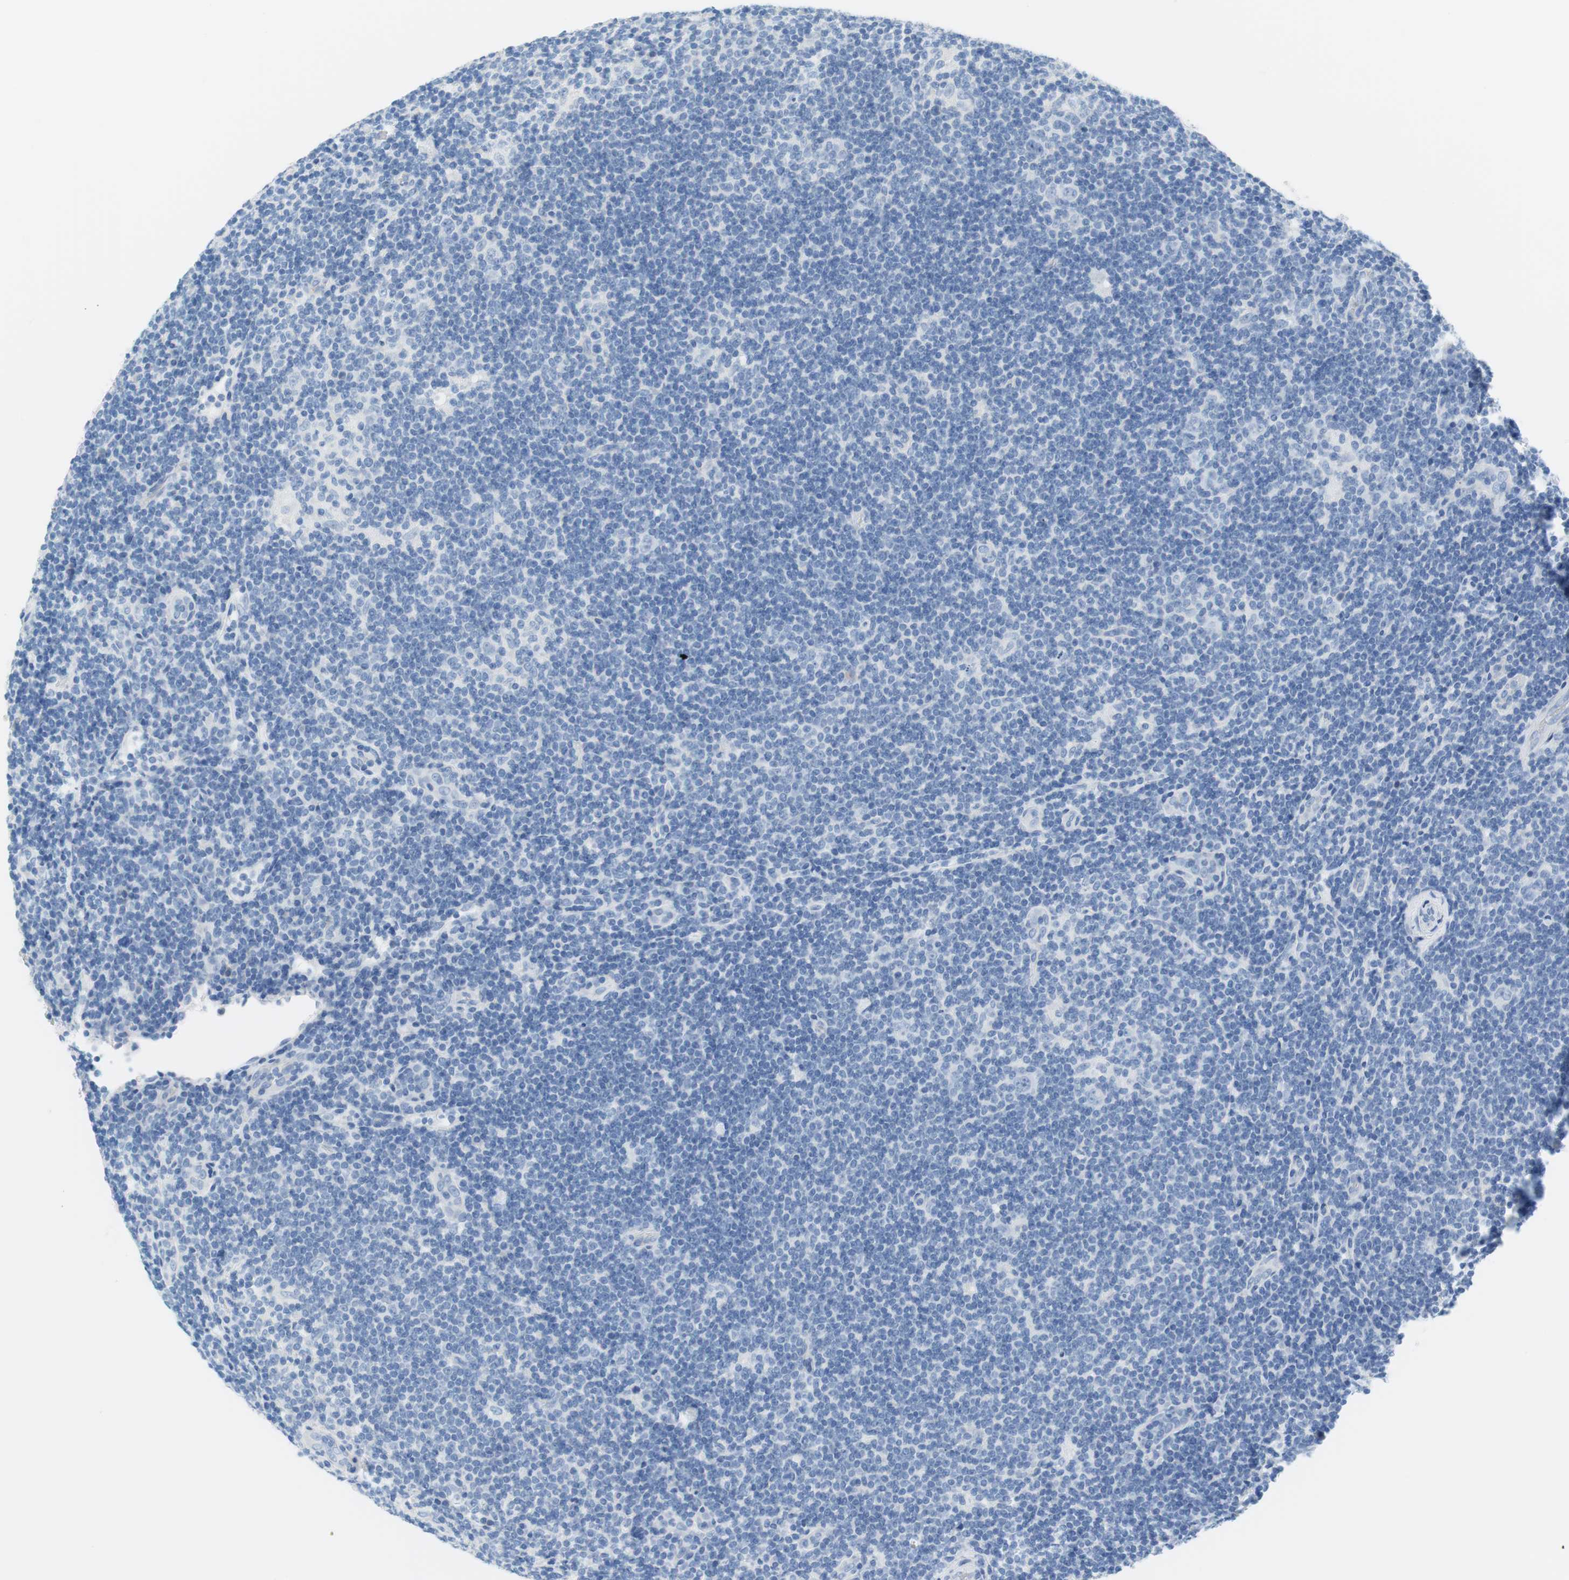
{"staining": {"intensity": "negative", "quantity": "none", "location": "none"}, "tissue": "lymphoma", "cell_type": "Tumor cells", "image_type": "cancer", "snomed": [{"axis": "morphology", "description": "Hodgkin's disease, NOS"}, {"axis": "topography", "description": "Lymph node"}], "caption": "Tumor cells show no significant protein positivity in Hodgkin's disease.", "gene": "MYH1", "patient": {"sex": "female", "age": 57}}